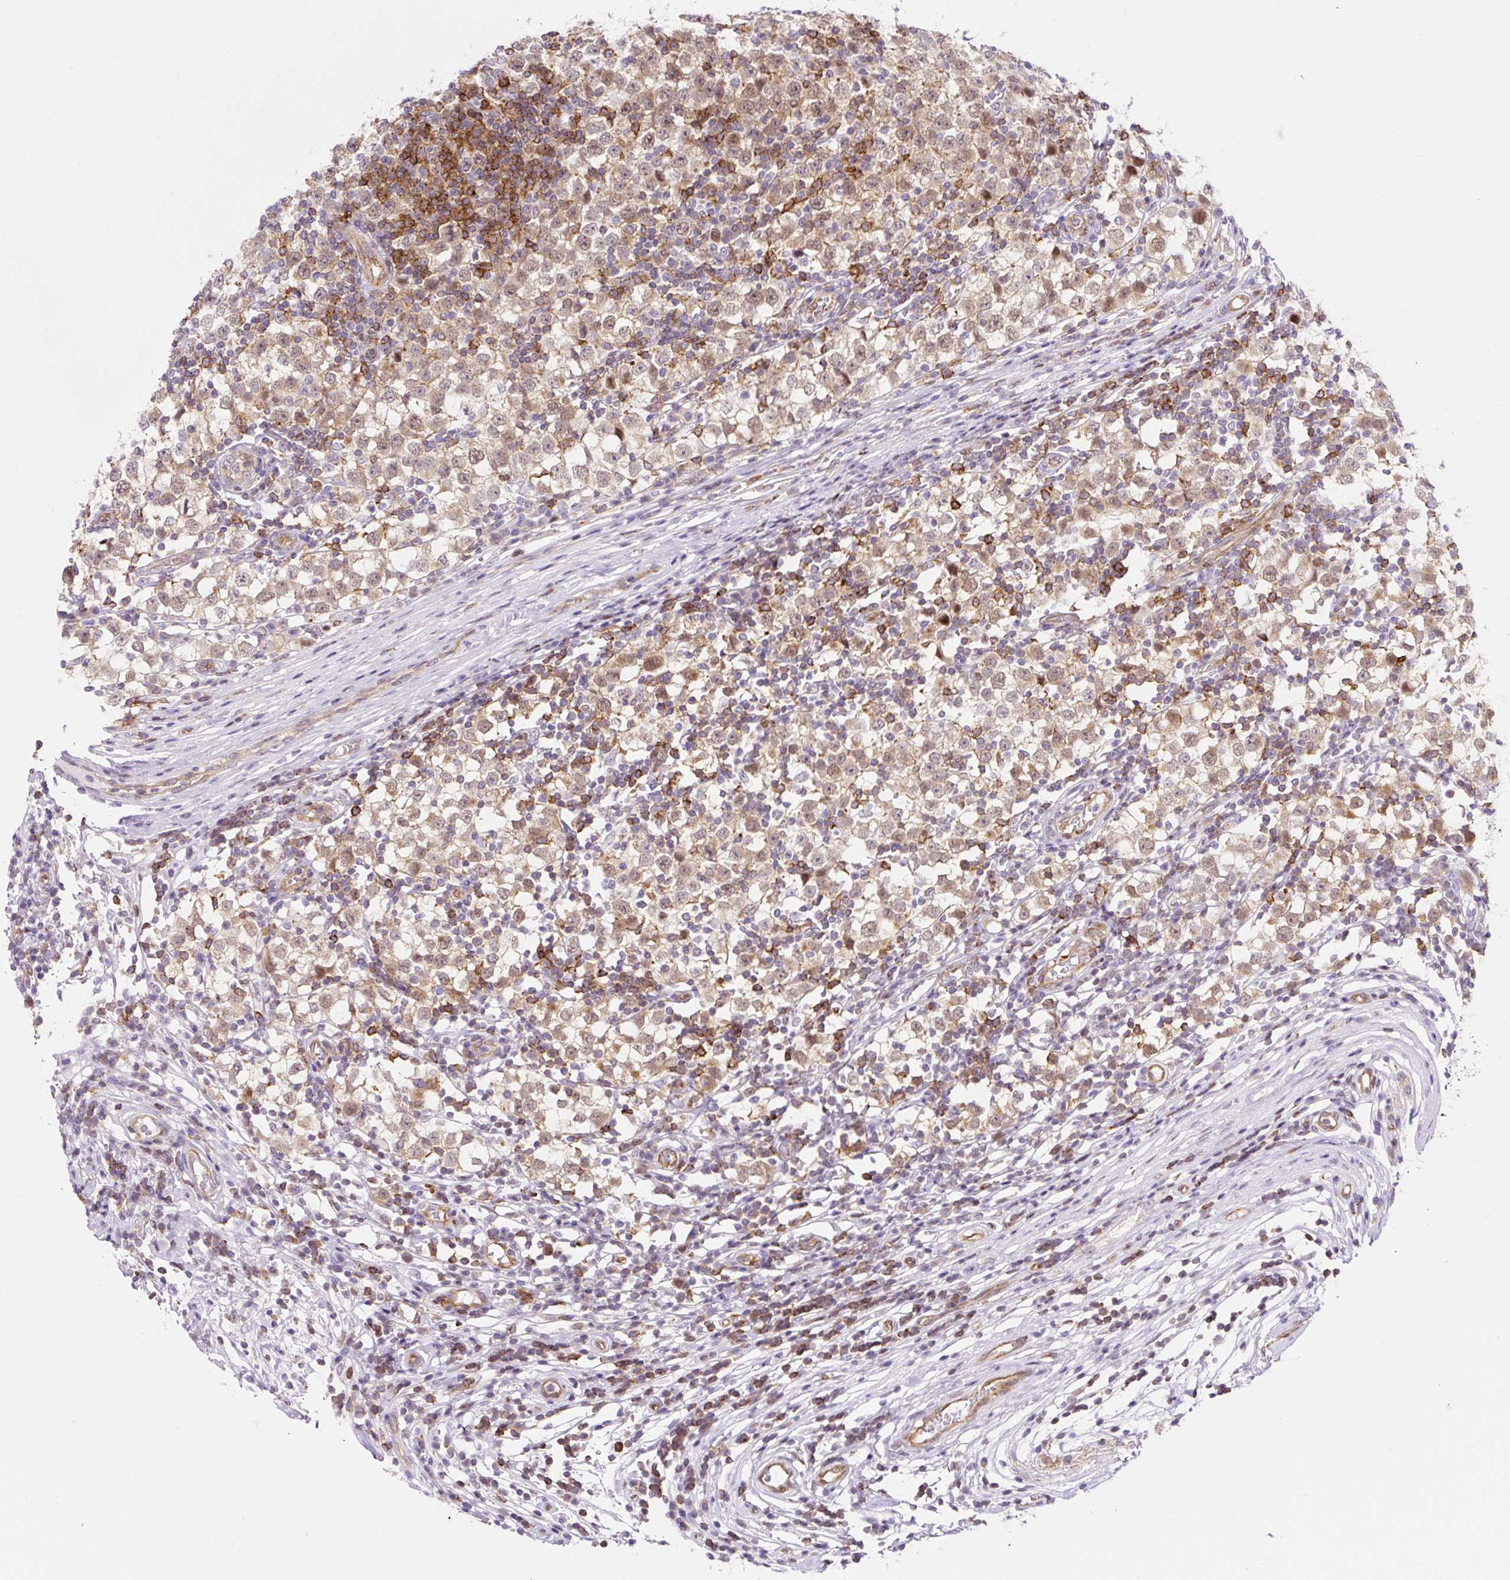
{"staining": {"intensity": "weak", "quantity": ">75%", "location": "cytoplasmic/membranous"}, "tissue": "testis cancer", "cell_type": "Tumor cells", "image_type": "cancer", "snomed": [{"axis": "morphology", "description": "Seminoma, NOS"}, {"axis": "topography", "description": "Testis"}], "caption": "Testis seminoma stained for a protein (brown) exhibits weak cytoplasmic/membranous positive staining in approximately >75% of tumor cells.", "gene": "HIP1R", "patient": {"sex": "male", "age": 65}}